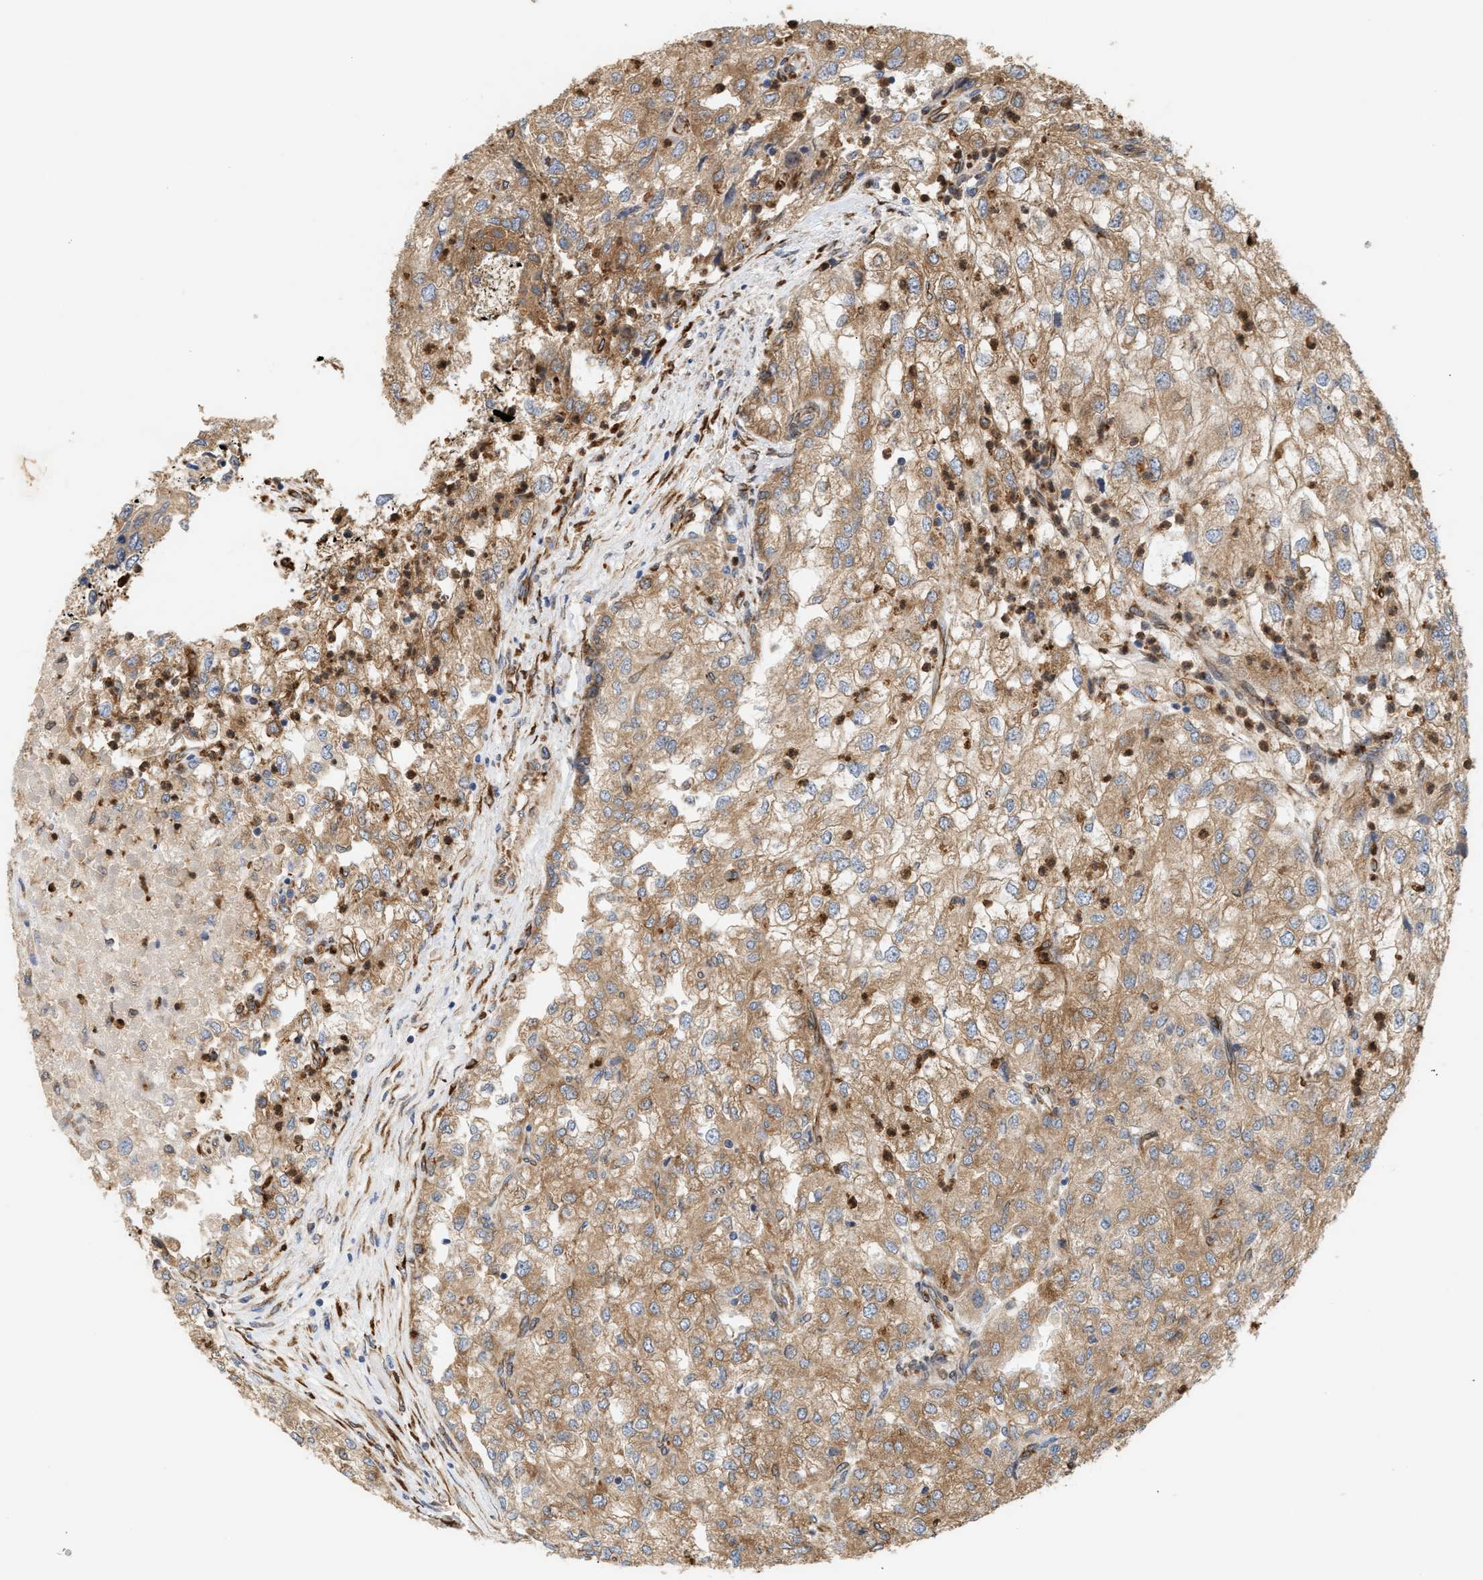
{"staining": {"intensity": "moderate", "quantity": ">75%", "location": "cytoplasmic/membranous"}, "tissue": "renal cancer", "cell_type": "Tumor cells", "image_type": "cancer", "snomed": [{"axis": "morphology", "description": "Adenocarcinoma, NOS"}, {"axis": "topography", "description": "Kidney"}], "caption": "This micrograph reveals renal cancer (adenocarcinoma) stained with IHC to label a protein in brown. The cytoplasmic/membranous of tumor cells show moderate positivity for the protein. Nuclei are counter-stained blue.", "gene": "PLCD1", "patient": {"sex": "female", "age": 54}}